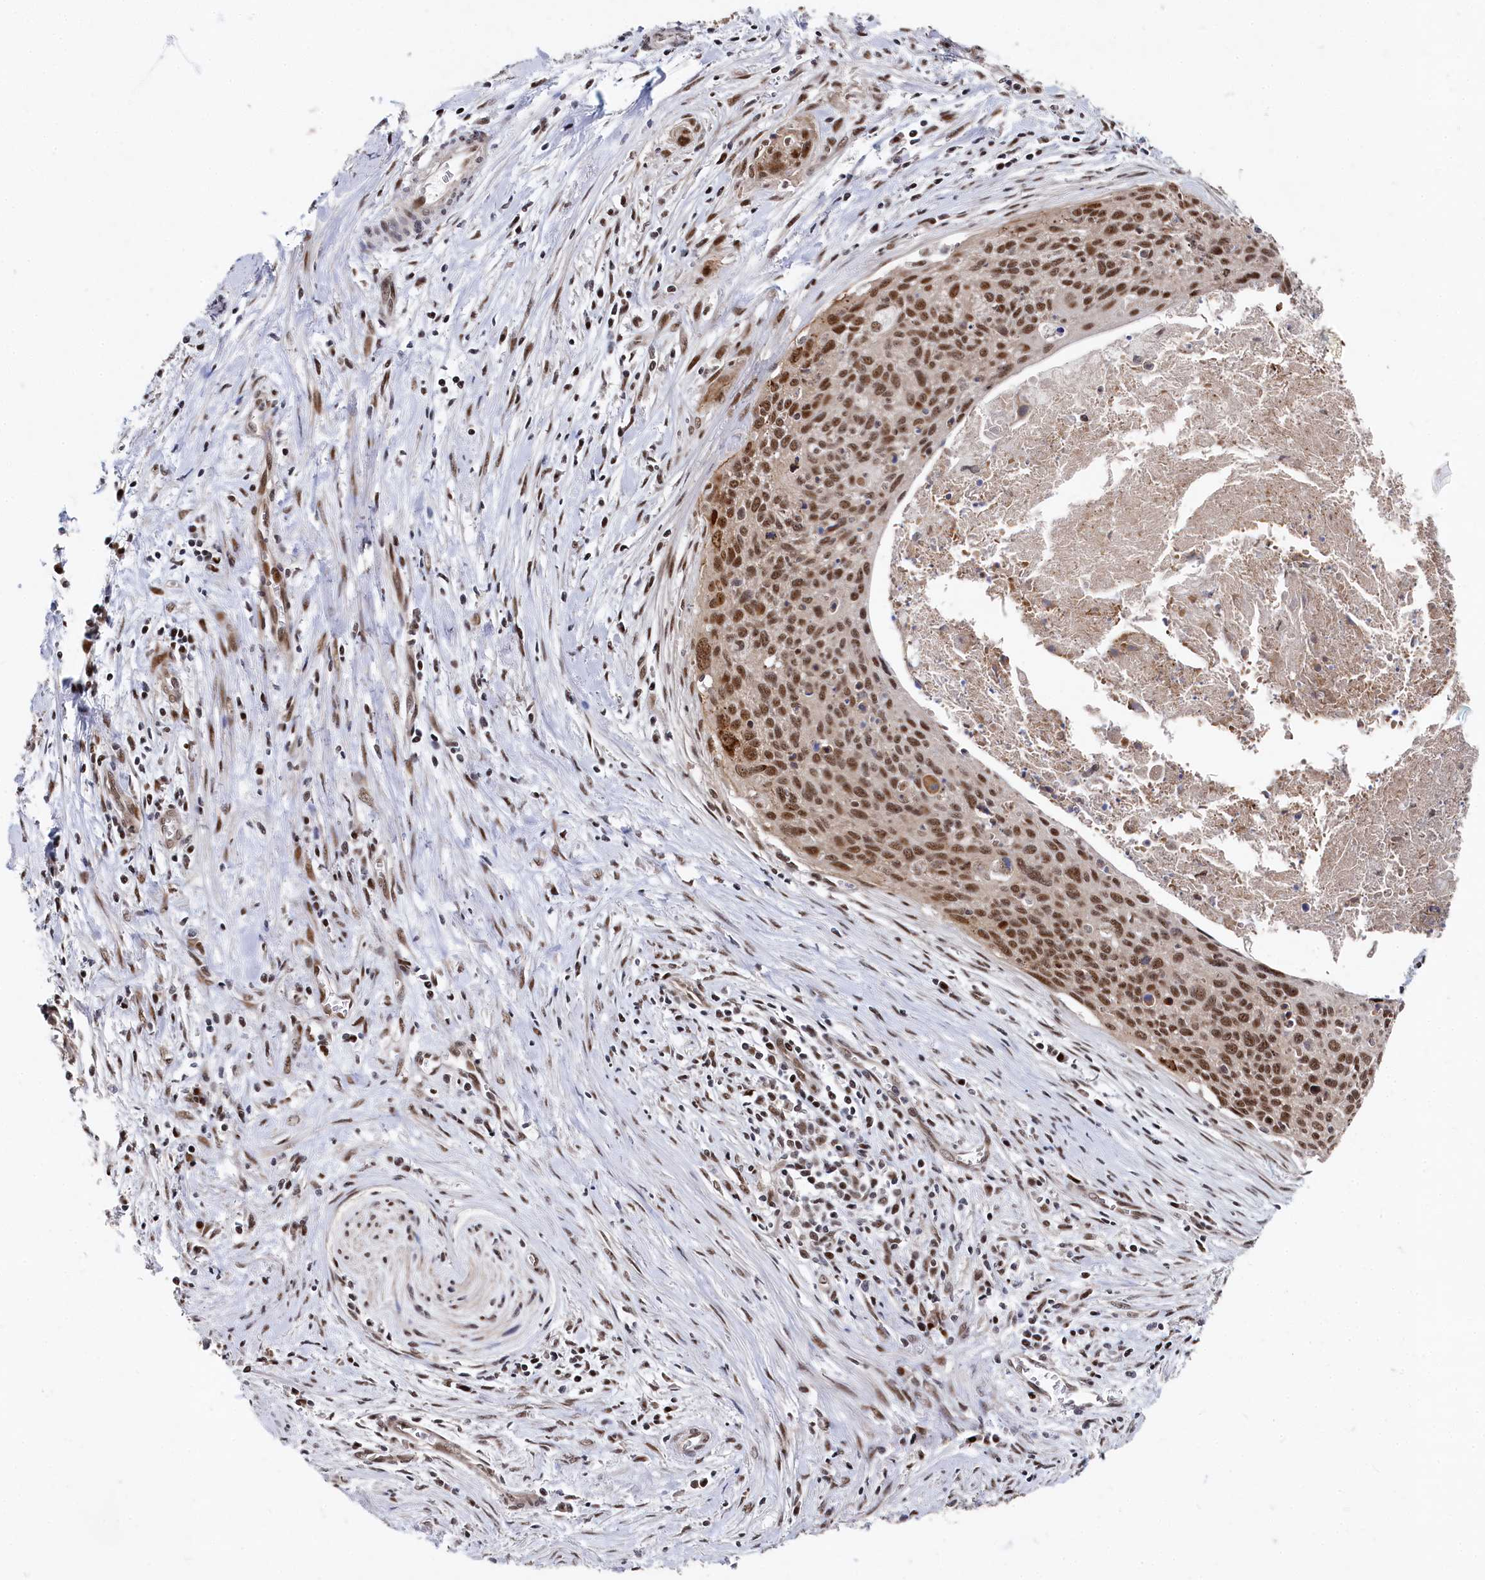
{"staining": {"intensity": "moderate", "quantity": ">75%", "location": "nuclear"}, "tissue": "cervical cancer", "cell_type": "Tumor cells", "image_type": "cancer", "snomed": [{"axis": "morphology", "description": "Squamous cell carcinoma, NOS"}, {"axis": "topography", "description": "Cervix"}], "caption": "Moderate nuclear positivity for a protein is identified in about >75% of tumor cells of cervical squamous cell carcinoma using immunohistochemistry (IHC).", "gene": "BUB3", "patient": {"sex": "female", "age": 55}}